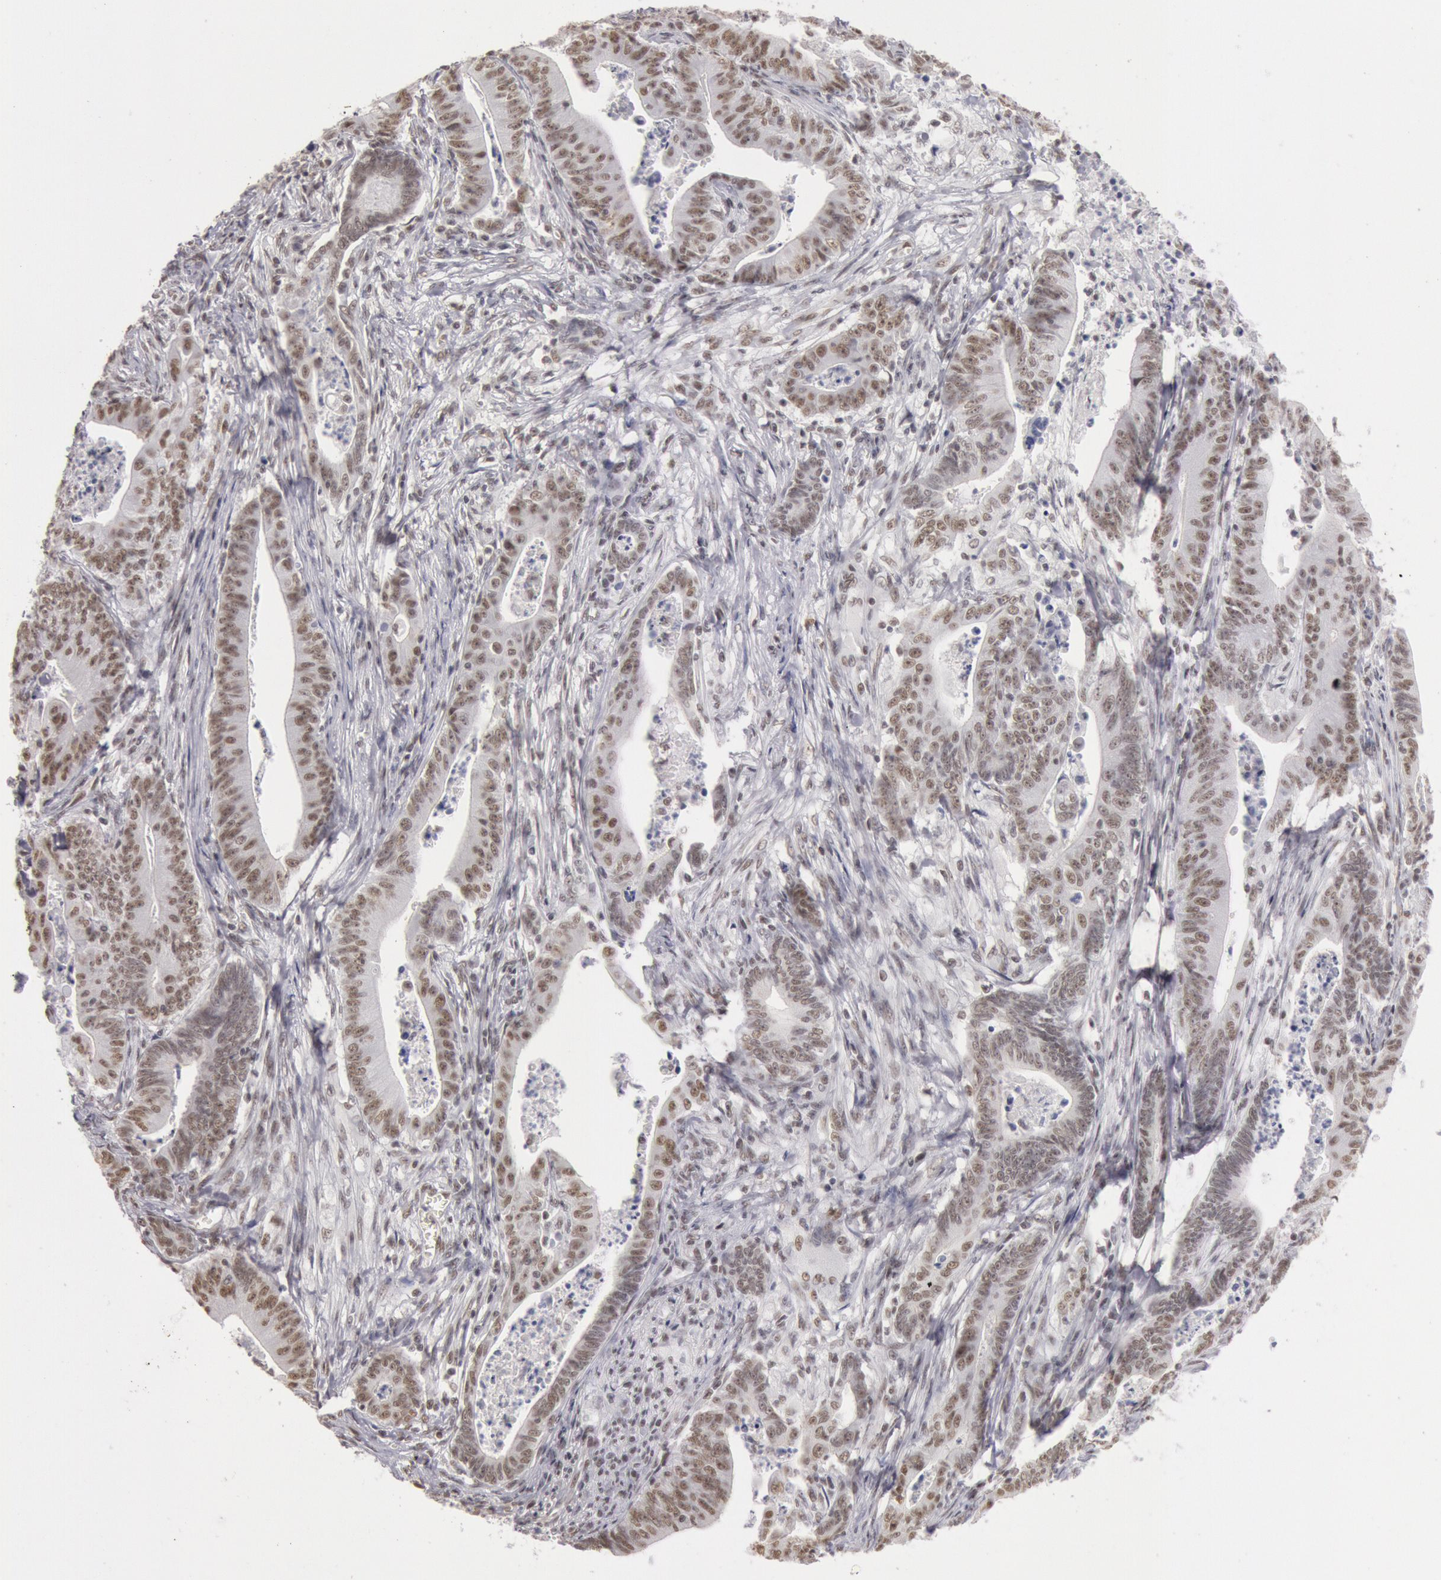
{"staining": {"intensity": "weak", "quantity": ">75%", "location": "nuclear"}, "tissue": "stomach cancer", "cell_type": "Tumor cells", "image_type": "cancer", "snomed": [{"axis": "morphology", "description": "Adenocarcinoma, NOS"}, {"axis": "topography", "description": "Stomach, lower"}], "caption": "Protein expression analysis of human adenocarcinoma (stomach) reveals weak nuclear positivity in approximately >75% of tumor cells.", "gene": "ESS2", "patient": {"sex": "female", "age": 86}}